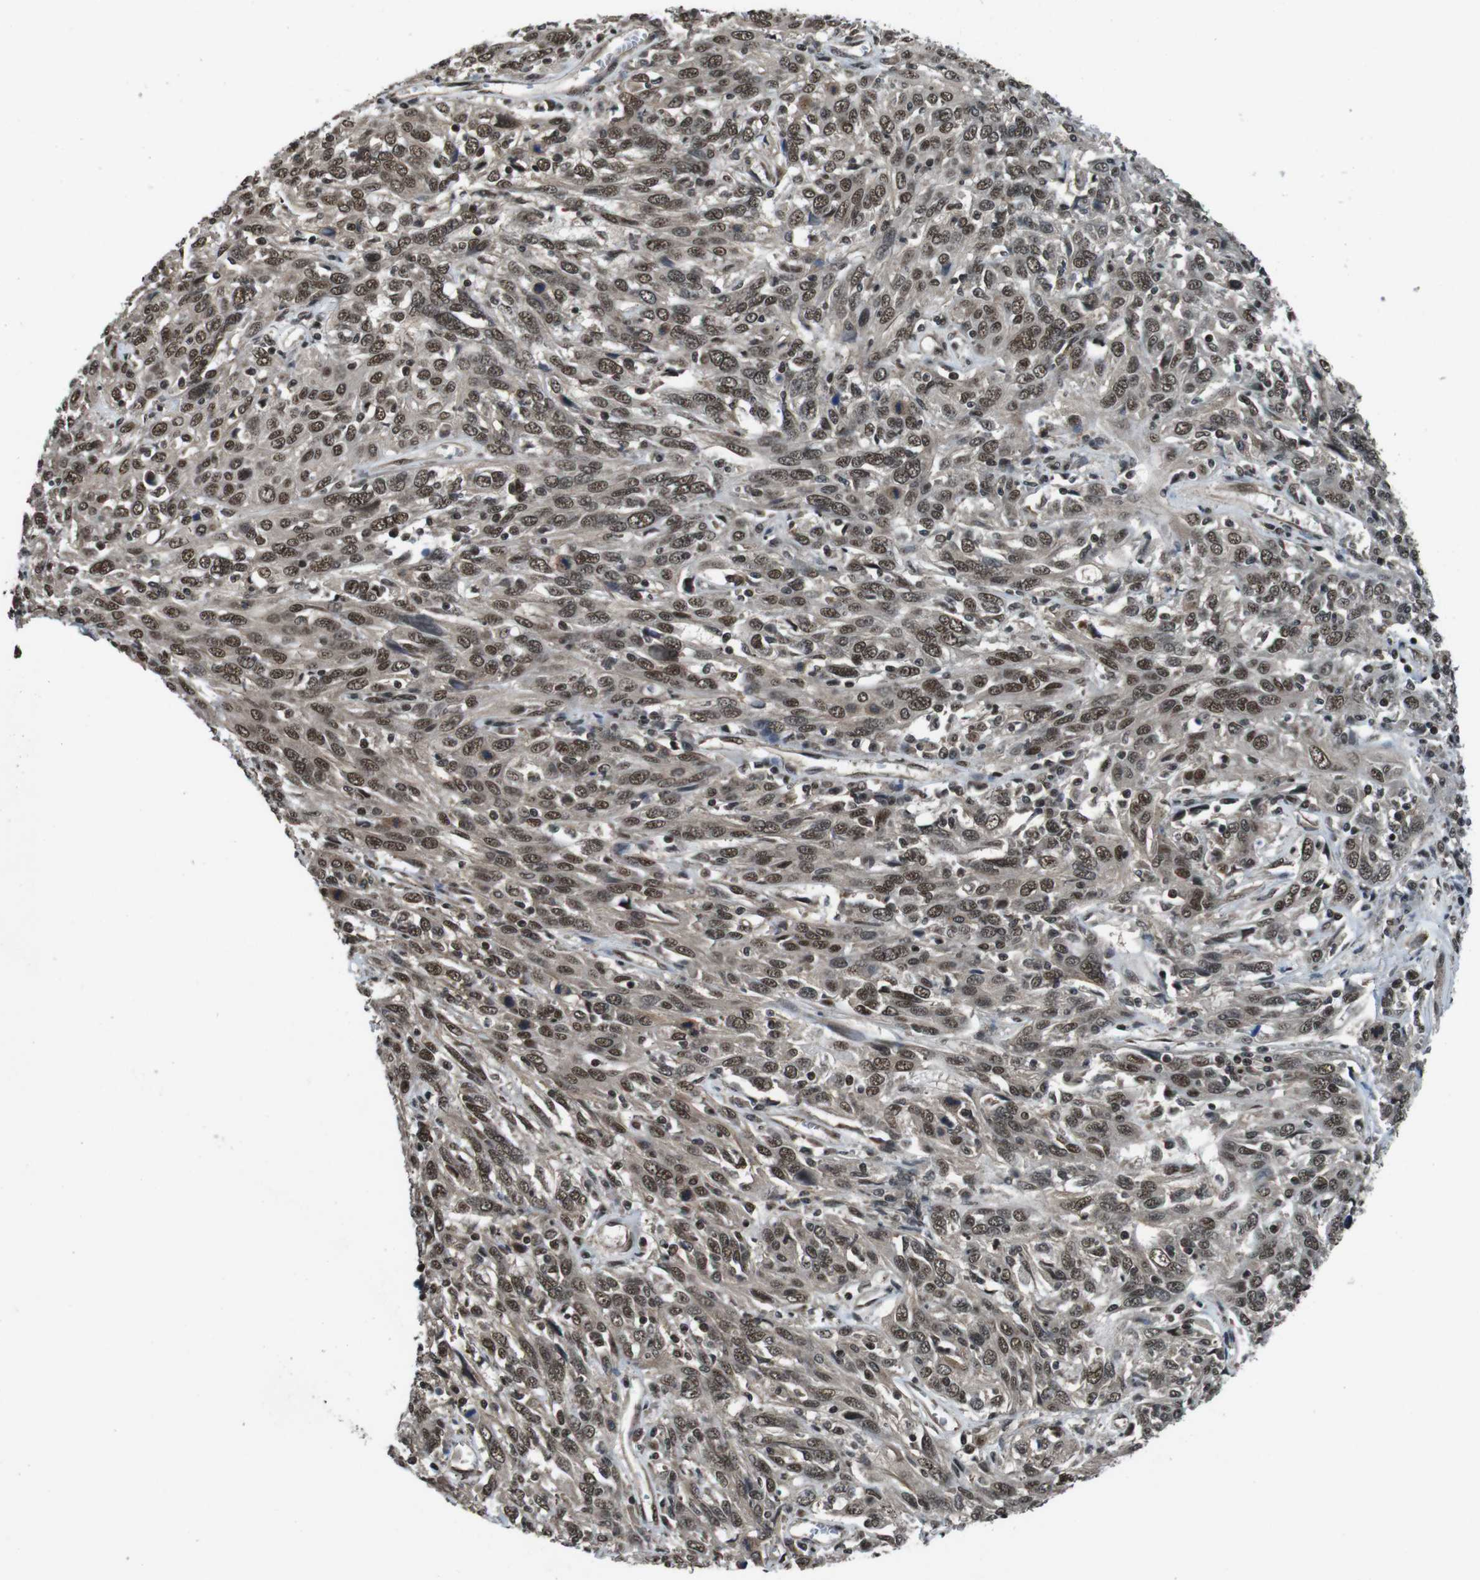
{"staining": {"intensity": "moderate", "quantity": ">75%", "location": "nuclear"}, "tissue": "cervical cancer", "cell_type": "Tumor cells", "image_type": "cancer", "snomed": [{"axis": "morphology", "description": "Squamous cell carcinoma, NOS"}, {"axis": "topography", "description": "Cervix"}], "caption": "DAB (3,3'-diaminobenzidine) immunohistochemical staining of squamous cell carcinoma (cervical) demonstrates moderate nuclear protein positivity in approximately >75% of tumor cells. Nuclei are stained in blue.", "gene": "NR4A2", "patient": {"sex": "female", "age": 46}}